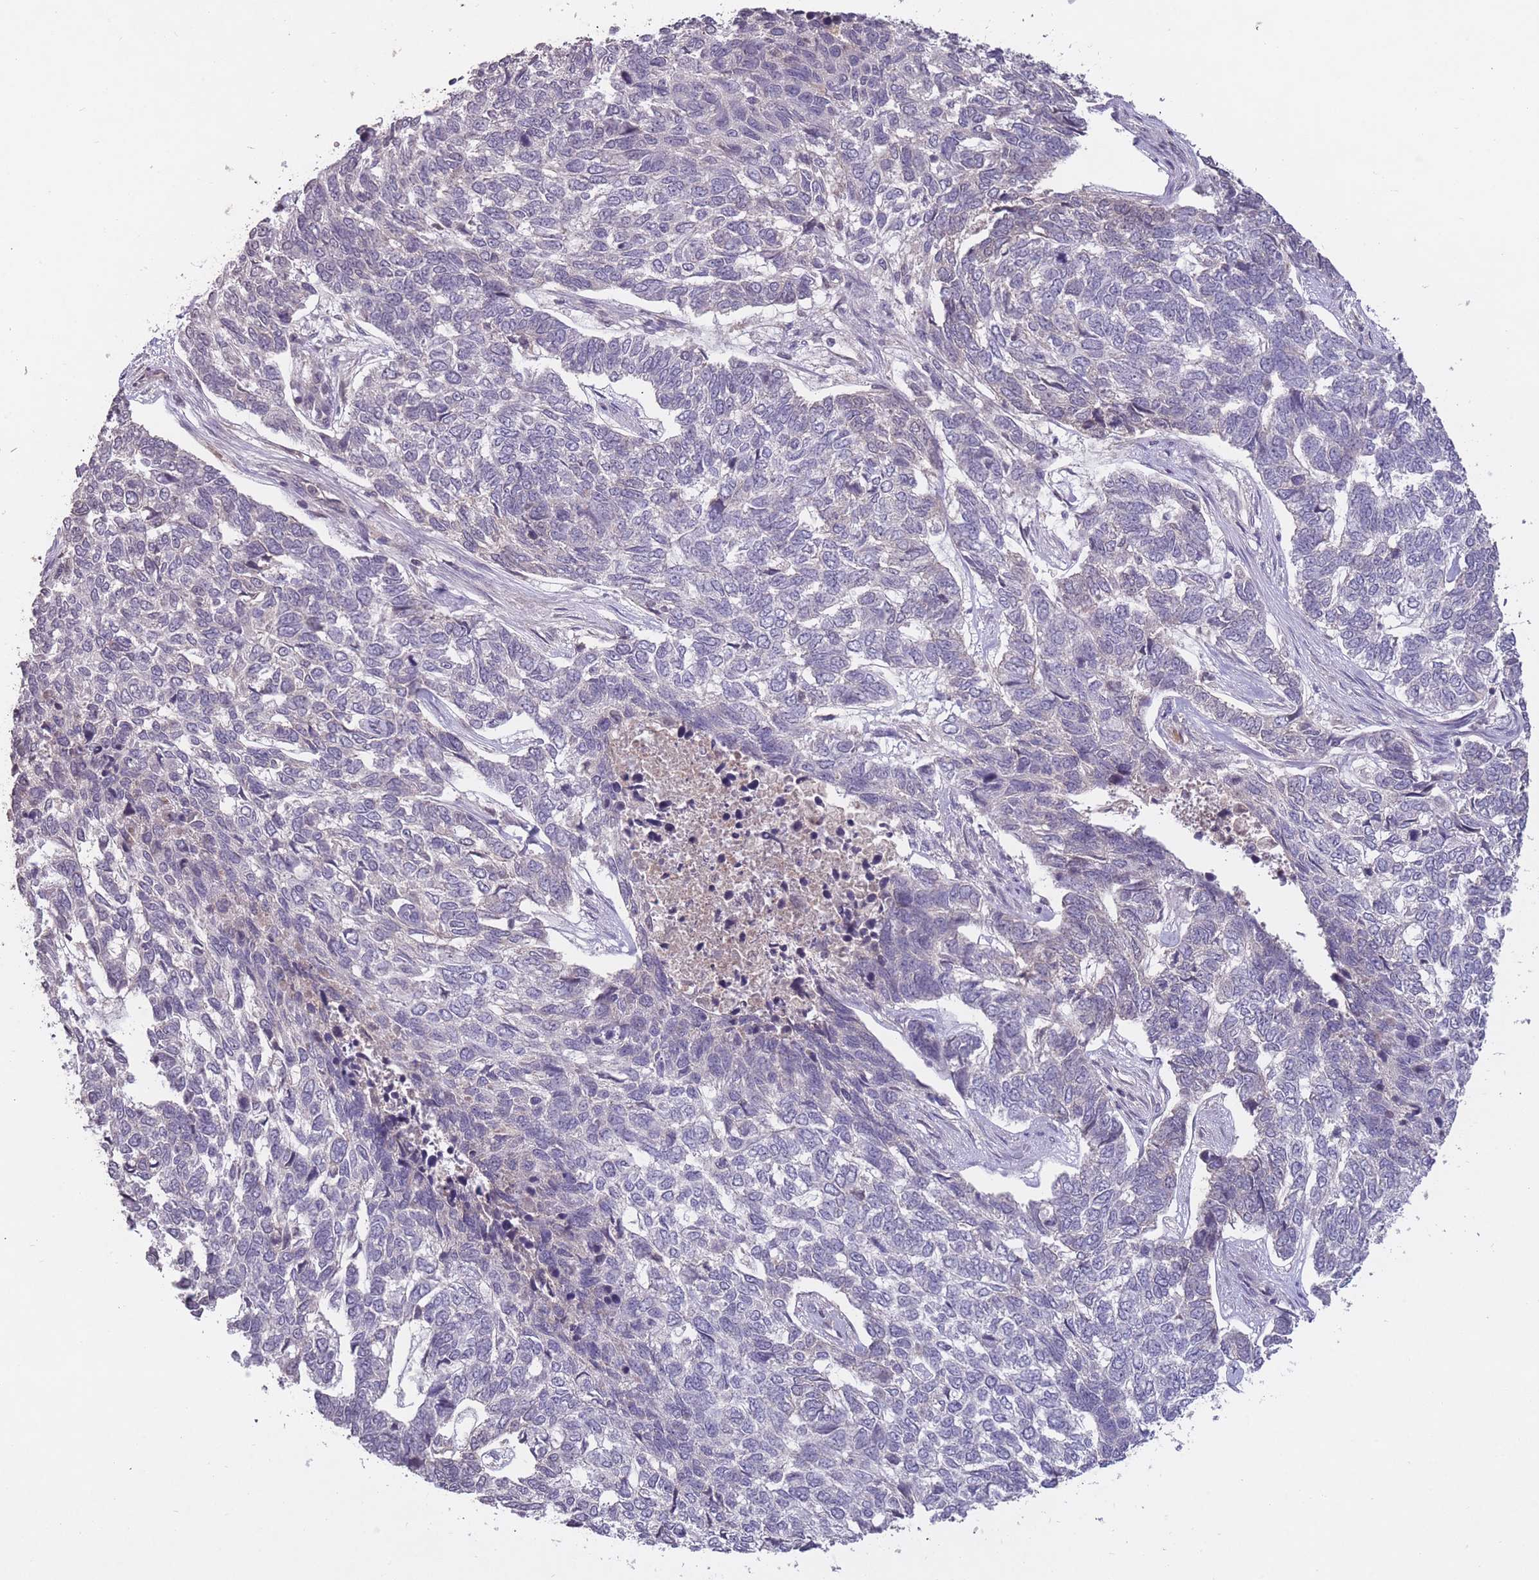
{"staining": {"intensity": "negative", "quantity": "none", "location": "none"}, "tissue": "skin cancer", "cell_type": "Tumor cells", "image_type": "cancer", "snomed": [{"axis": "morphology", "description": "Basal cell carcinoma"}, {"axis": "topography", "description": "Skin"}], "caption": "Immunohistochemistry (IHC) of human skin cancer (basal cell carcinoma) shows no positivity in tumor cells. (DAB (3,3'-diaminobenzidine) IHC, high magnification).", "gene": "ADCYAP1R1", "patient": {"sex": "female", "age": 65}}